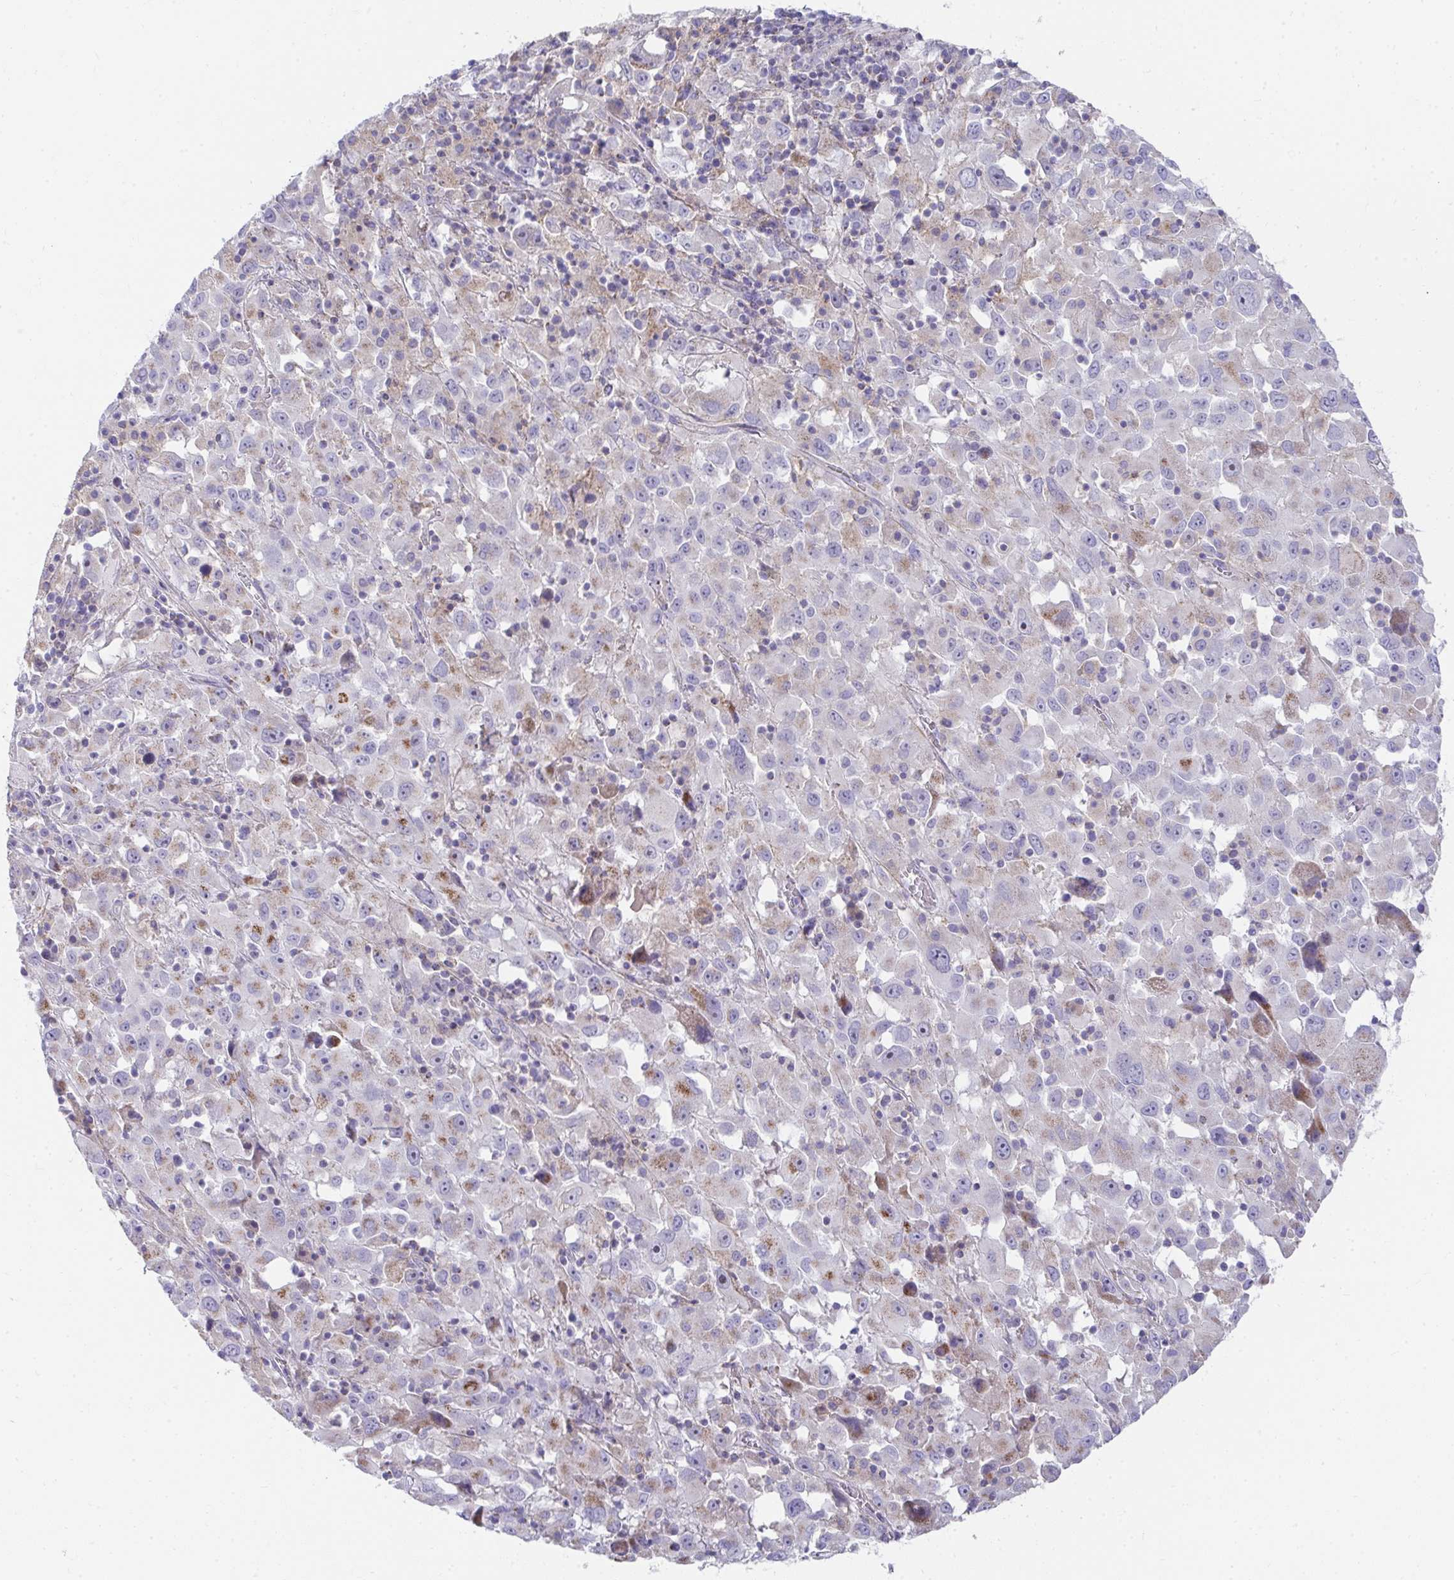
{"staining": {"intensity": "weak", "quantity": "25%-75%", "location": "cytoplasmic/membranous"}, "tissue": "melanoma", "cell_type": "Tumor cells", "image_type": "cancer", "snomed": [{"axis": "morphology", "description": "Malignant melanoma, Metastatic site"}, {"axis": "topography", "description": "Soft tissue"}], "caption": "Human melanoma stained for a protein (brown) shows weak cytoplasmic/membranous positive expression in about 25%-75% of tumor cells.", "gene": "PRRG3", "patient": {"sex": "male", "age": 50}}